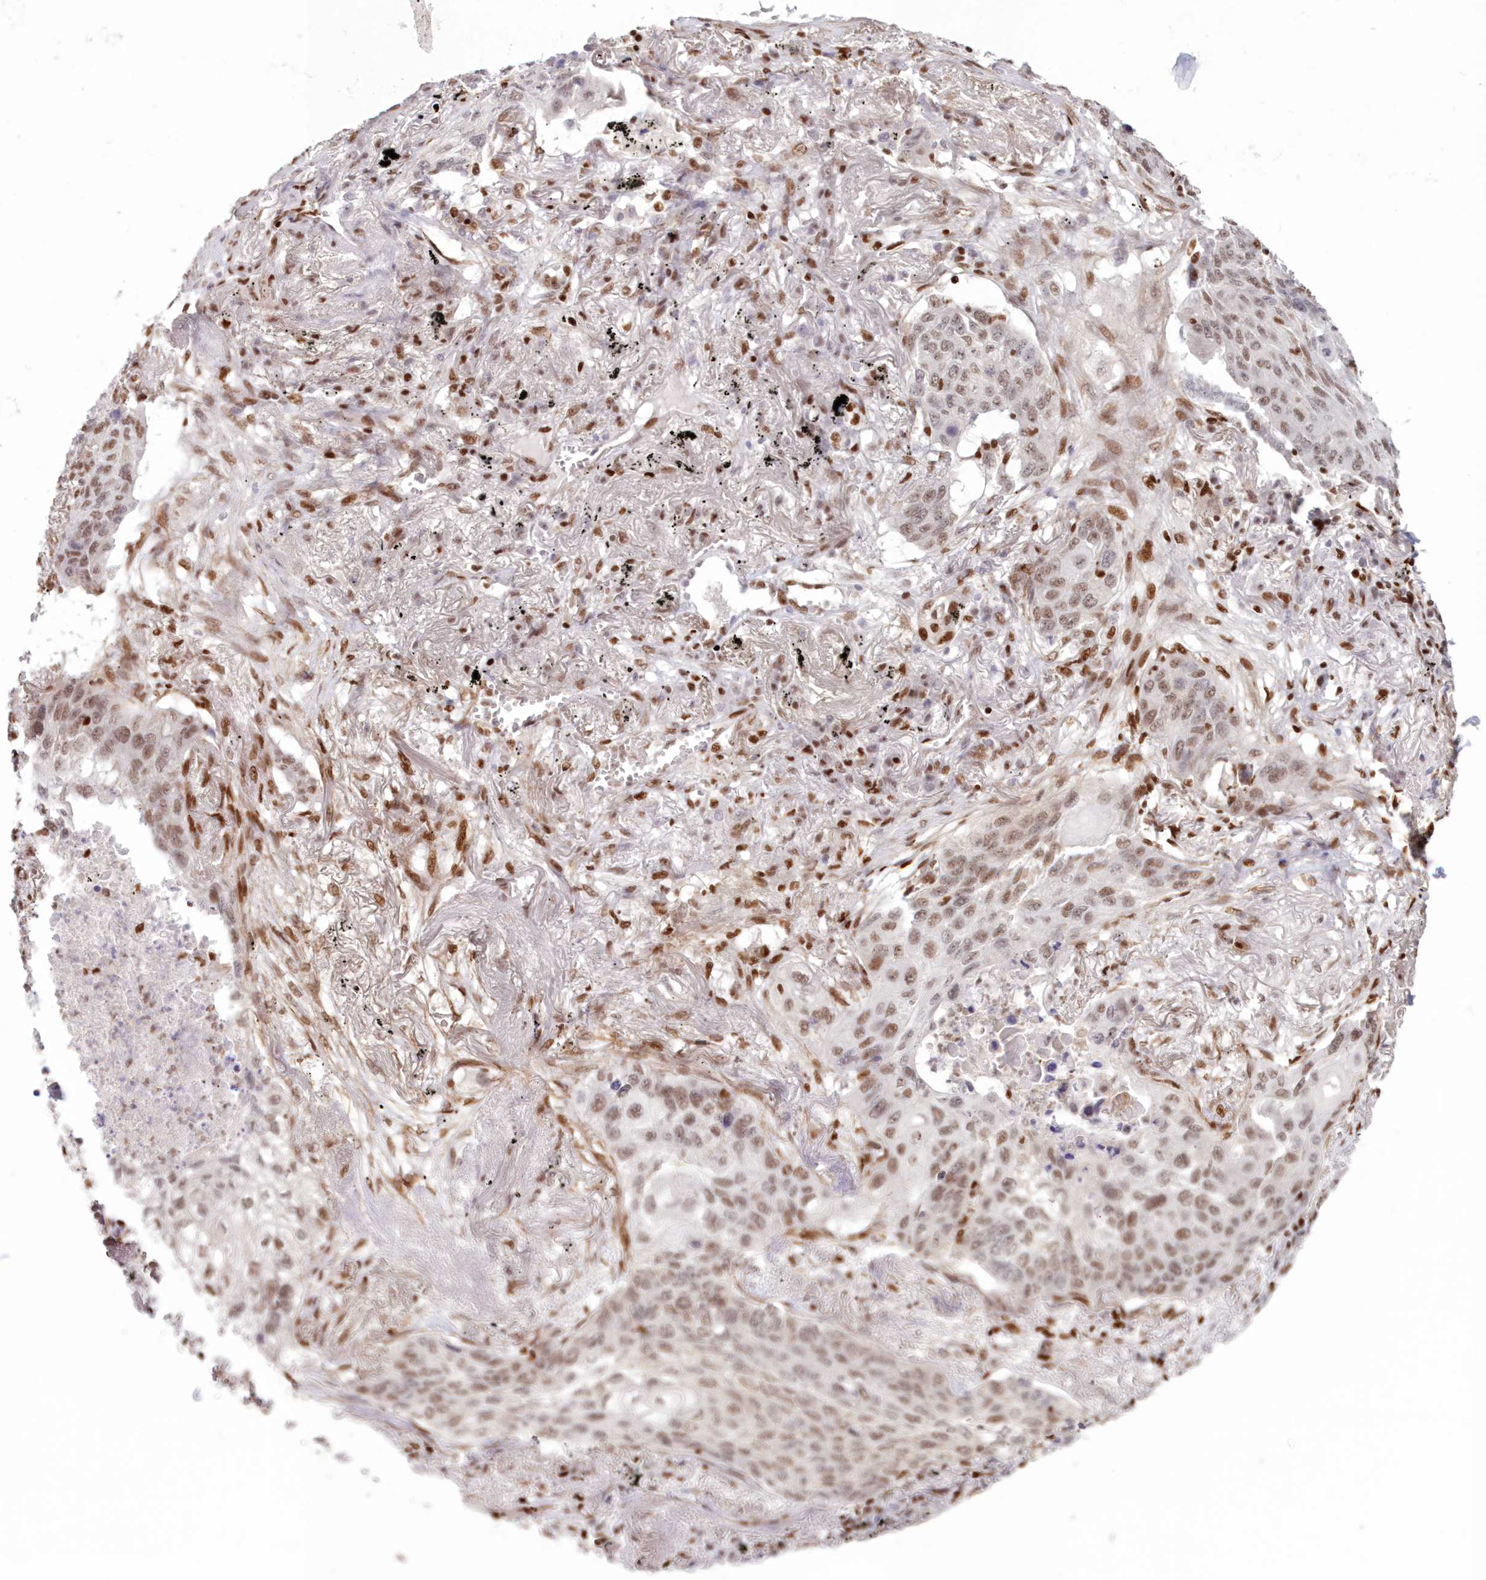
{"staining": {"intensity": "moderate", "quantity": ">75%", "location": "nuclear"}, "tissue": "lung cancer", "cell_type": "Tumor cells", "image_type": "cancer", "snomed": [{"axis": "morphology", "description": "Squamous cell carcinoma, NOS"}, {"axis": "topography", "description": "Lung"}], "caption": "Brown immunohistochemical staining in lung cancer exhibits moderate nuclear positivity in about >75% of tumor cells.", "gene": "POLR2B", "patient": {"sex": "female", "age": 63}}